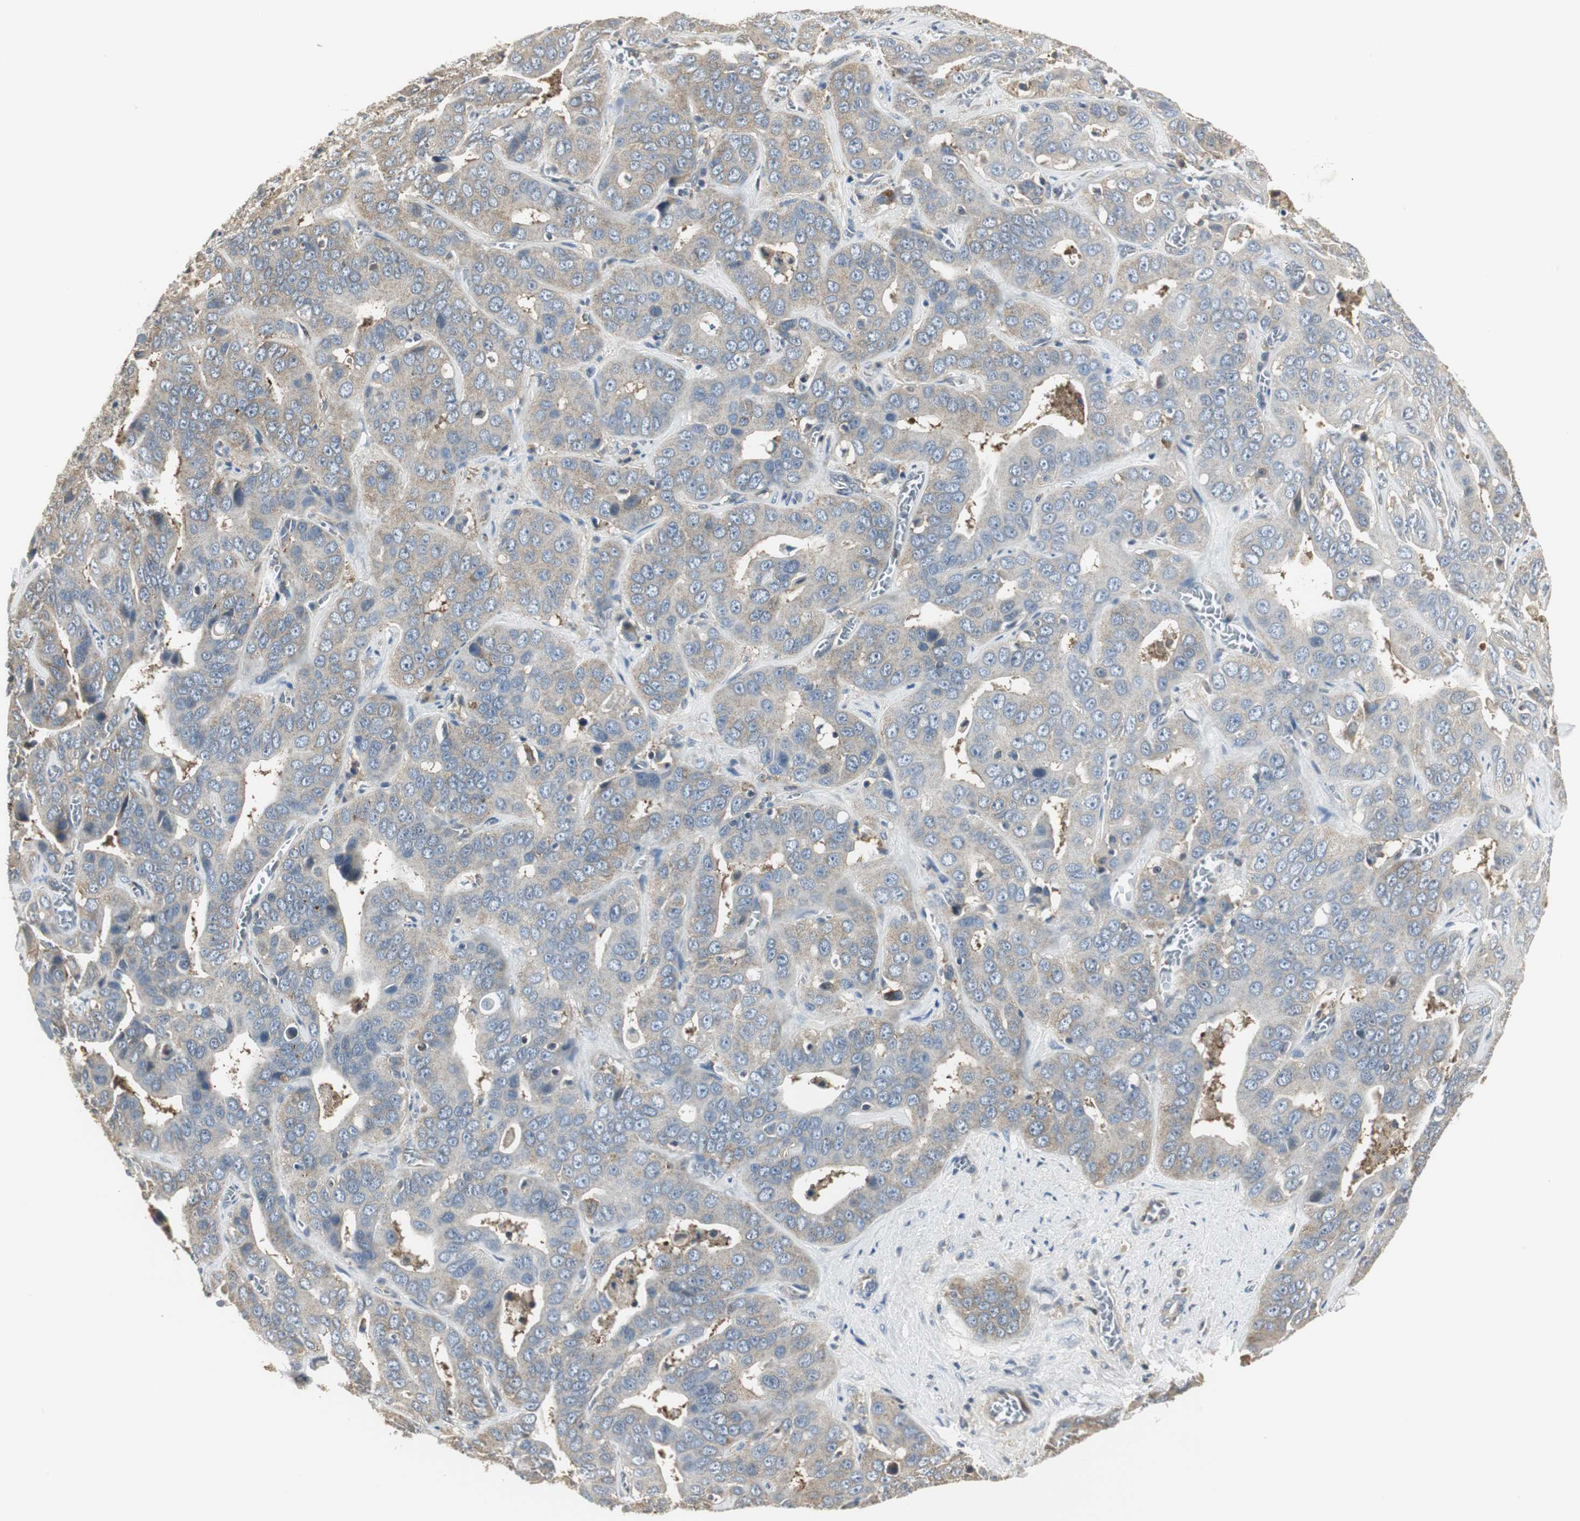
{"staining": {"intensity": "weak", "quantity": "25%-75%", "location": "cytoplasmic/membranous"}, "tissue": "liver cancer", "cell_type": "Tumor cells", "image_type": "cancer", "snomed": [{"axis": "morphology", "description": "Cholangiocarcinoma"}, {"axis": "topography", "description": "Liver"}], "caption": "Immunohistochemical staining of human cholangiocarcinoma (liver) displays weak cytoplasmic/membranous protein staining in about 25%-75% of tumor cells. (Brightfield microscopy of DAB IHC at high magnification).", "gene": "CCT5", "patient": {"sex": "female", "age": 52}}